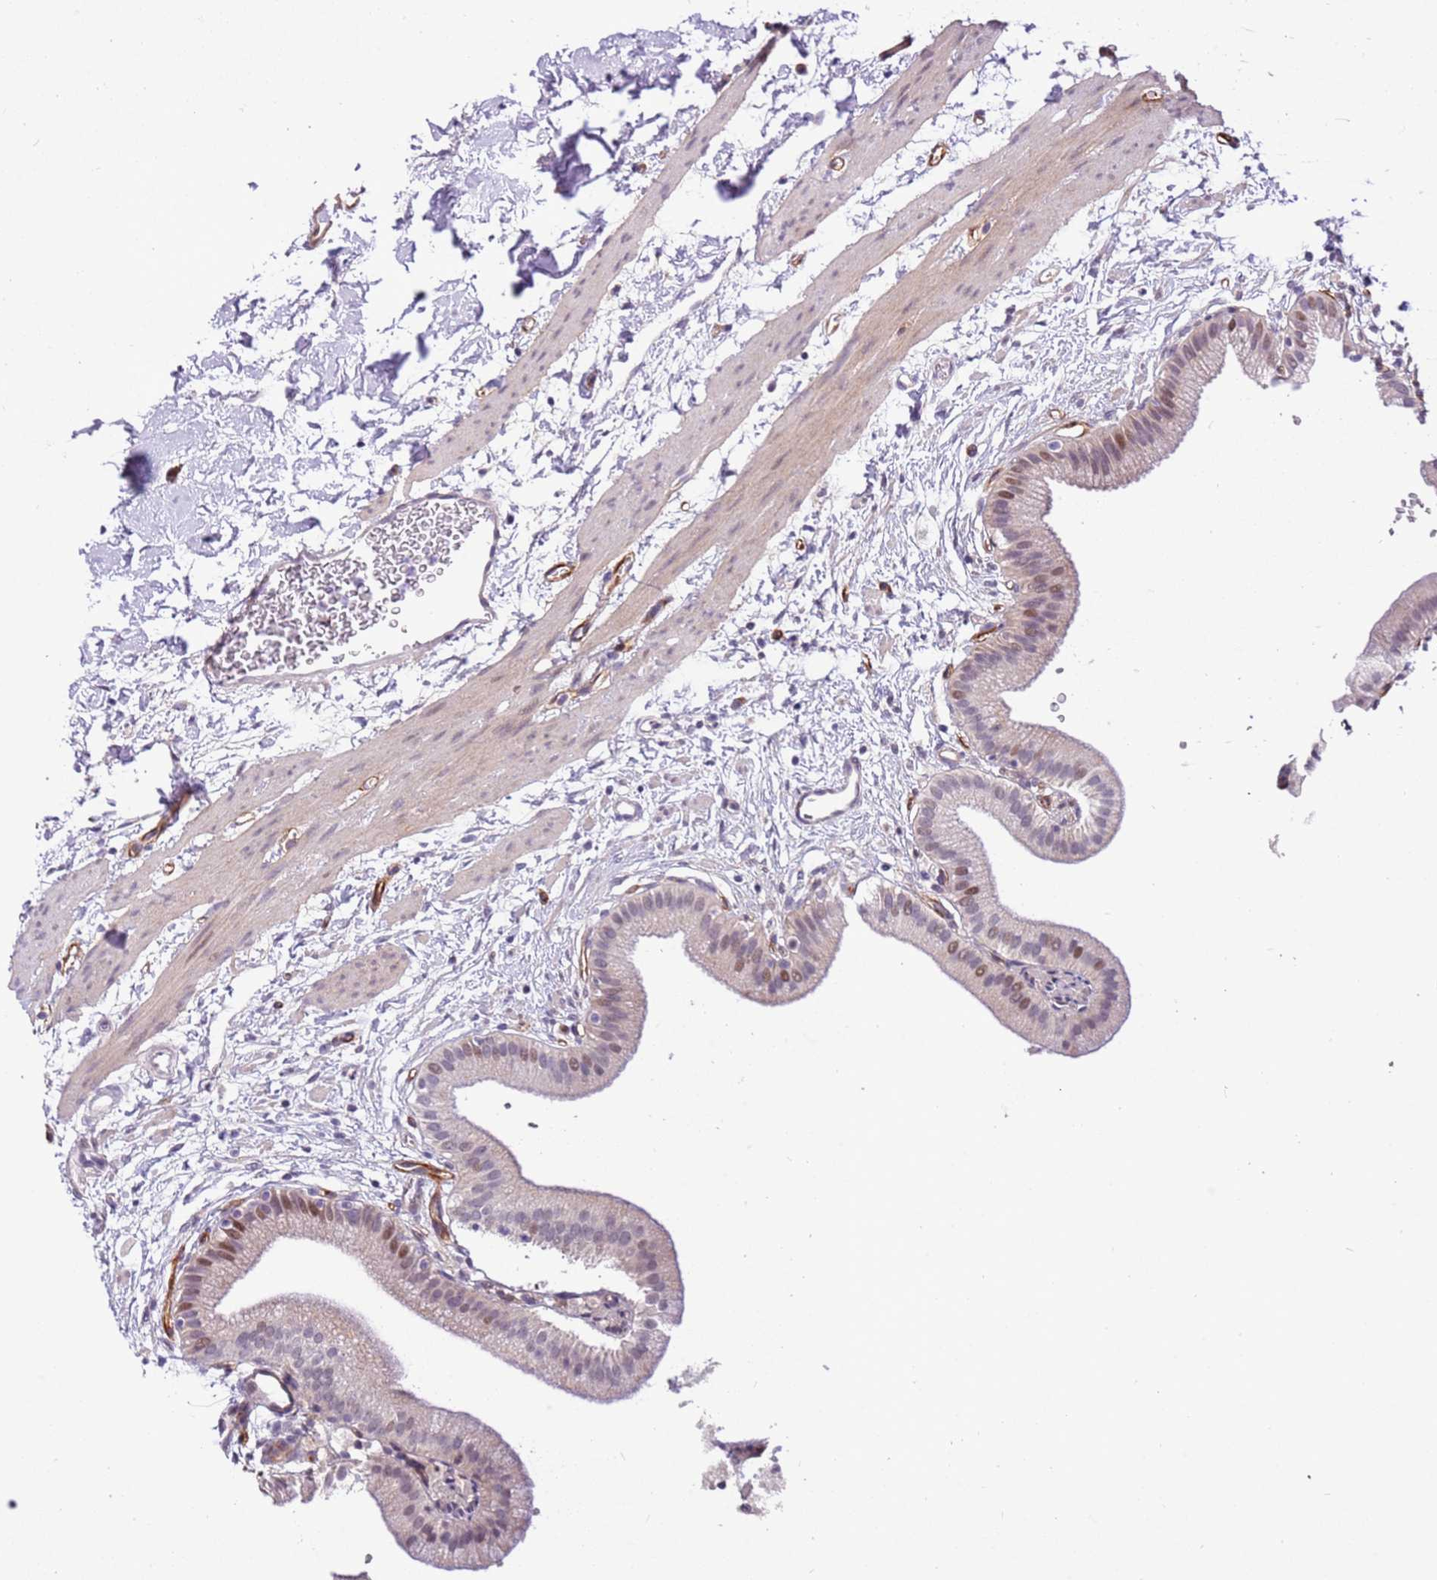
{"staining": {"intensity": "moderate", "quantity": "<25%", "location": "cytoplasmic/membranous,nuclear"}, "tissue": "gallbladder", "cell_type": "Glandular cells", "image_type": "normal", "snomed": [{"axis": "morphology", "description": "Normal tissue, NOS"}, {"axis": "topography", "description": "Gallbladder"}], "caption": "Moderate cytoplasmic/membranous,nuclear positivity is seen in about <25% of glandular cells in unremarkable gallbladder.", "gene": "MAGEF1", "patient": {"sex": "male", "age": 55}}